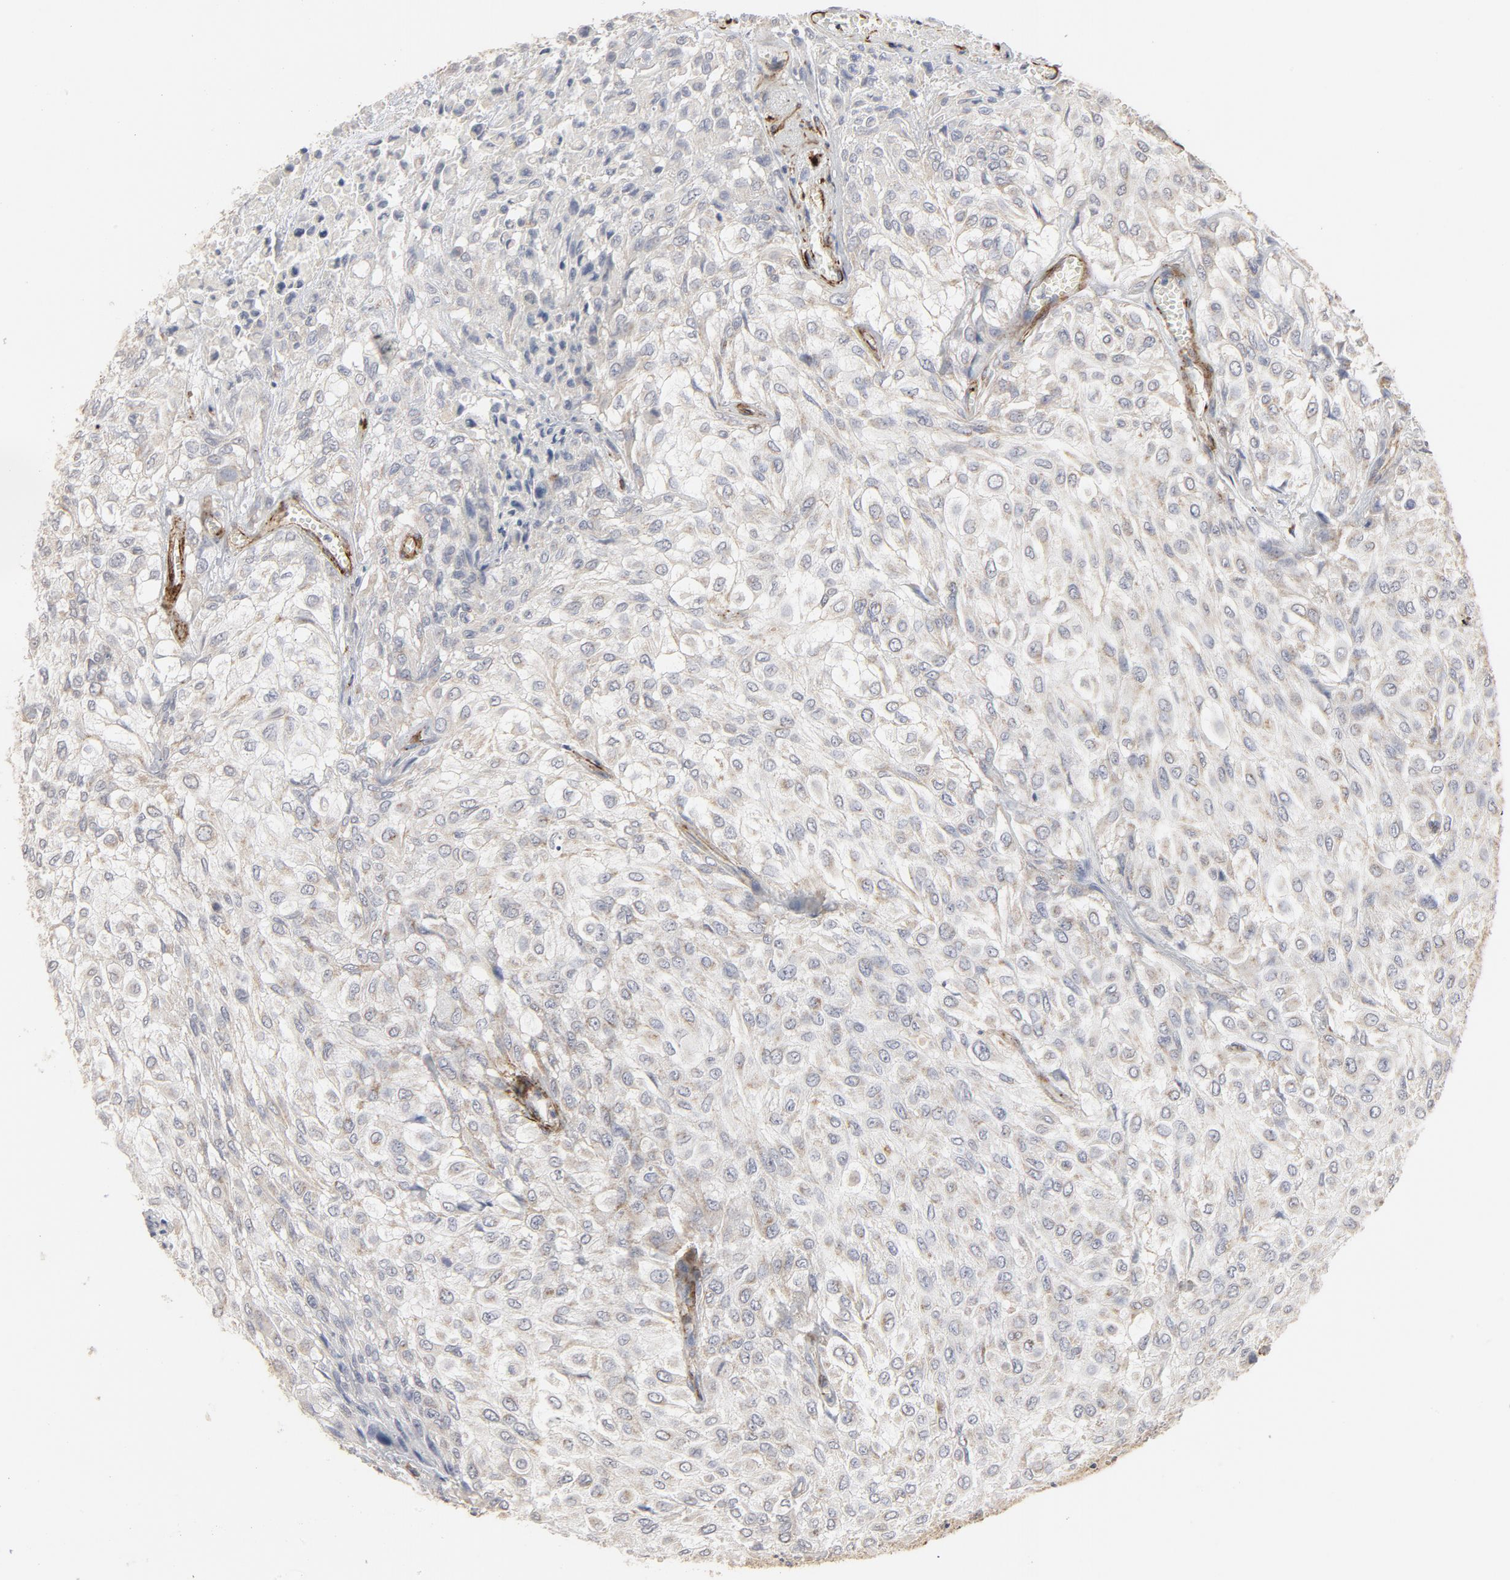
{"staining": {"intensity": "negative", "quantity": "none", "location": "none"}, "tissue": "urothelial cancer", "cell_type": "Tumor cells", "image_type": "cancer", "snomed": [{"axis": "morphology", "description": "Urothelial carcinoma, High grade"}, {"axis": "topography", "description": "Urinary bladder"}], "caption": "Immunohistochemical staining of human high-grade urothelial carcinoma displays no significant expression in tumor cells.", "gene": "GNG2", "patient": {"sex": "male", "age": 57}}